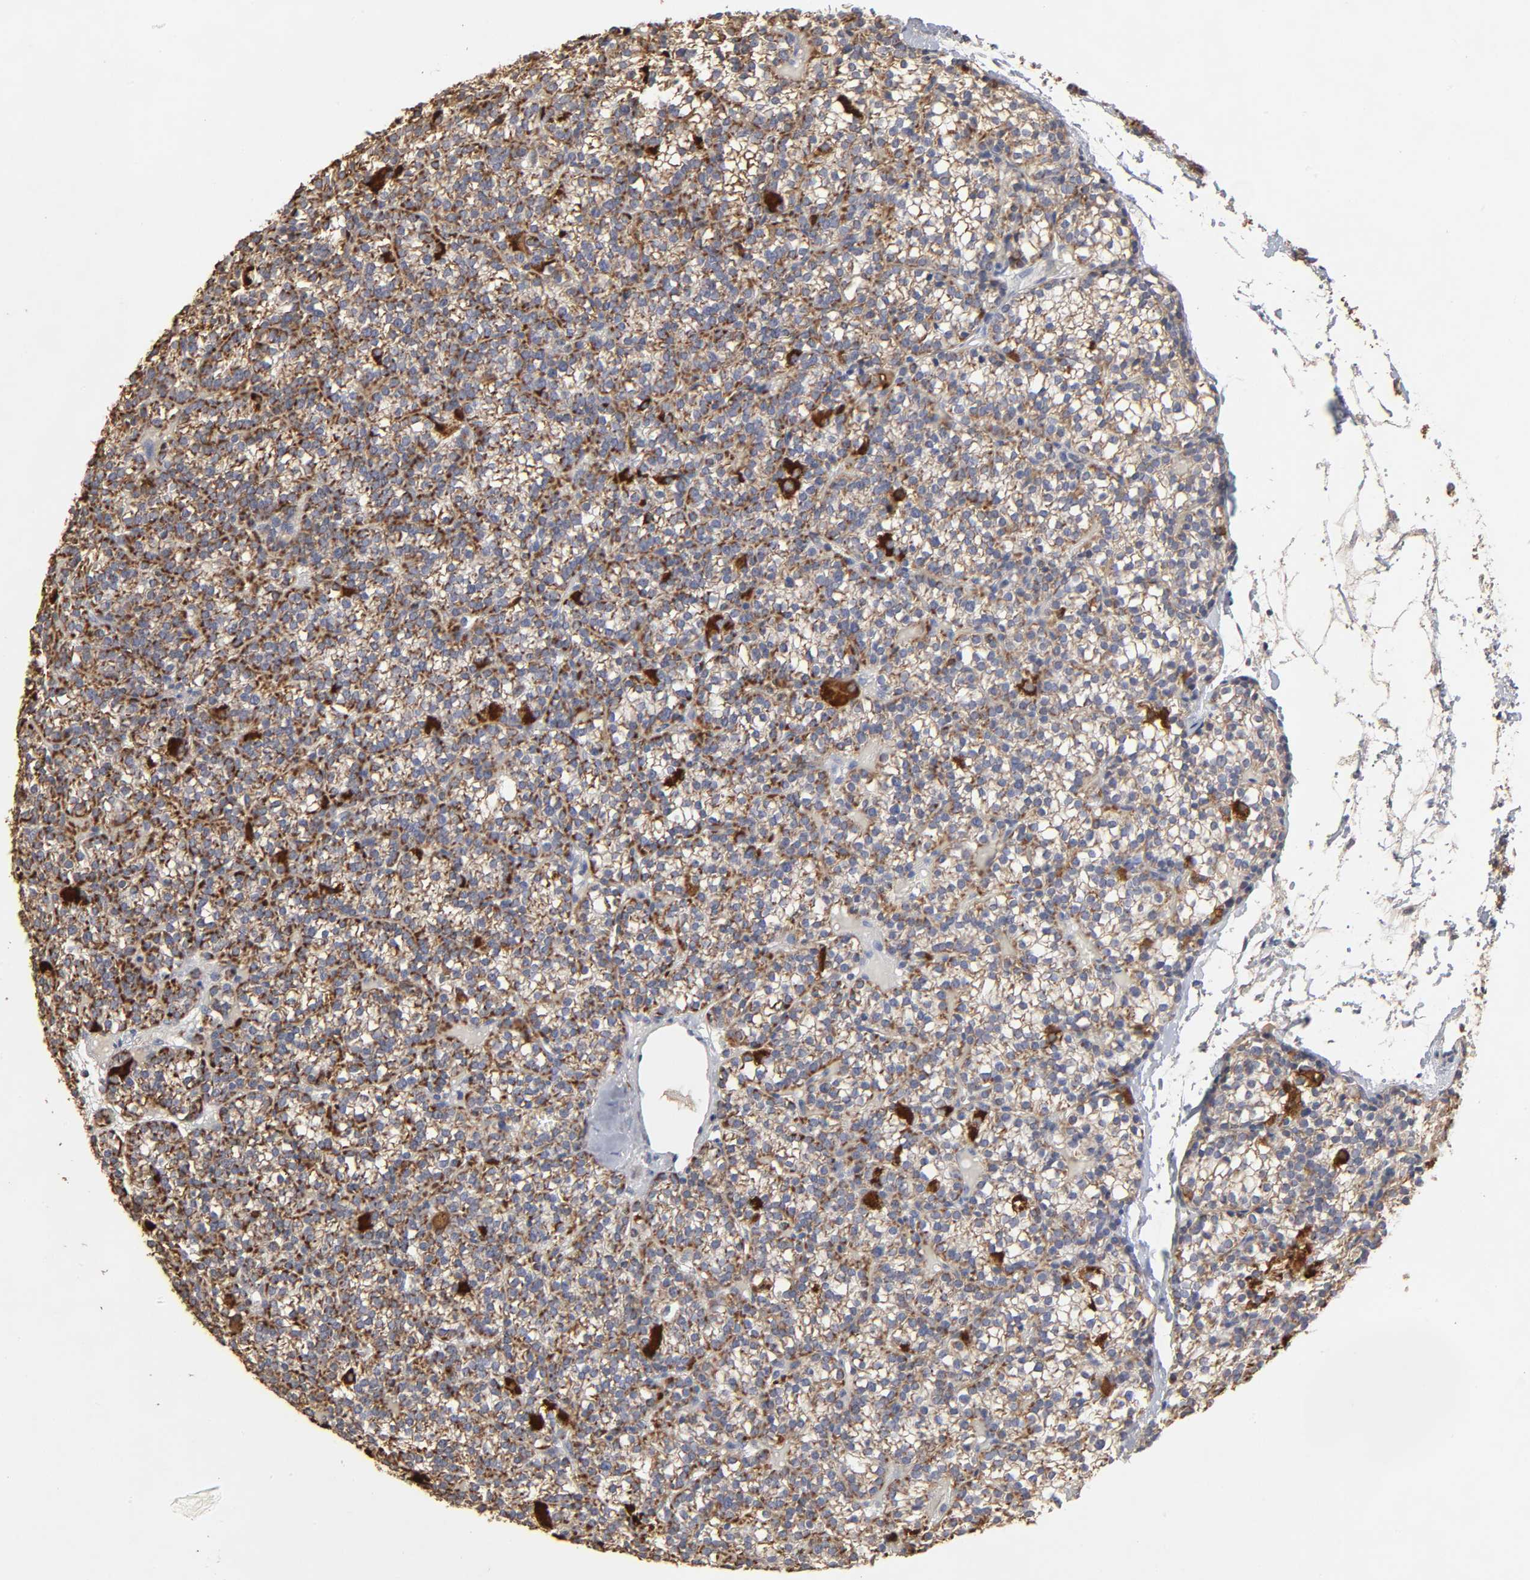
{"staining": {"intensity": "strong", "quantity": ">75%", "location": "cytoplasmic/membranous"}, "tissue": "parathyroid gland", "cell_type": "Glandular cells", "image_type": "normal", "snomed": [{"axis": "morphology", "description": "Normal tissue, NOS"}, {"axis": "topography", "description": "Parathyroid gland"}], "caption": "Immunohistochemistry (DAB (3,3'-diaminobenzidine)) staining of benign parathyroid gland displays strong cytoplasmic/membranous protein positivity in about >75% of glandular cells. (Brightfield microscopy of DAB IHC at high magnification).", "gene": "CYCS", "patient": {"sex": "female", "age": 50}}